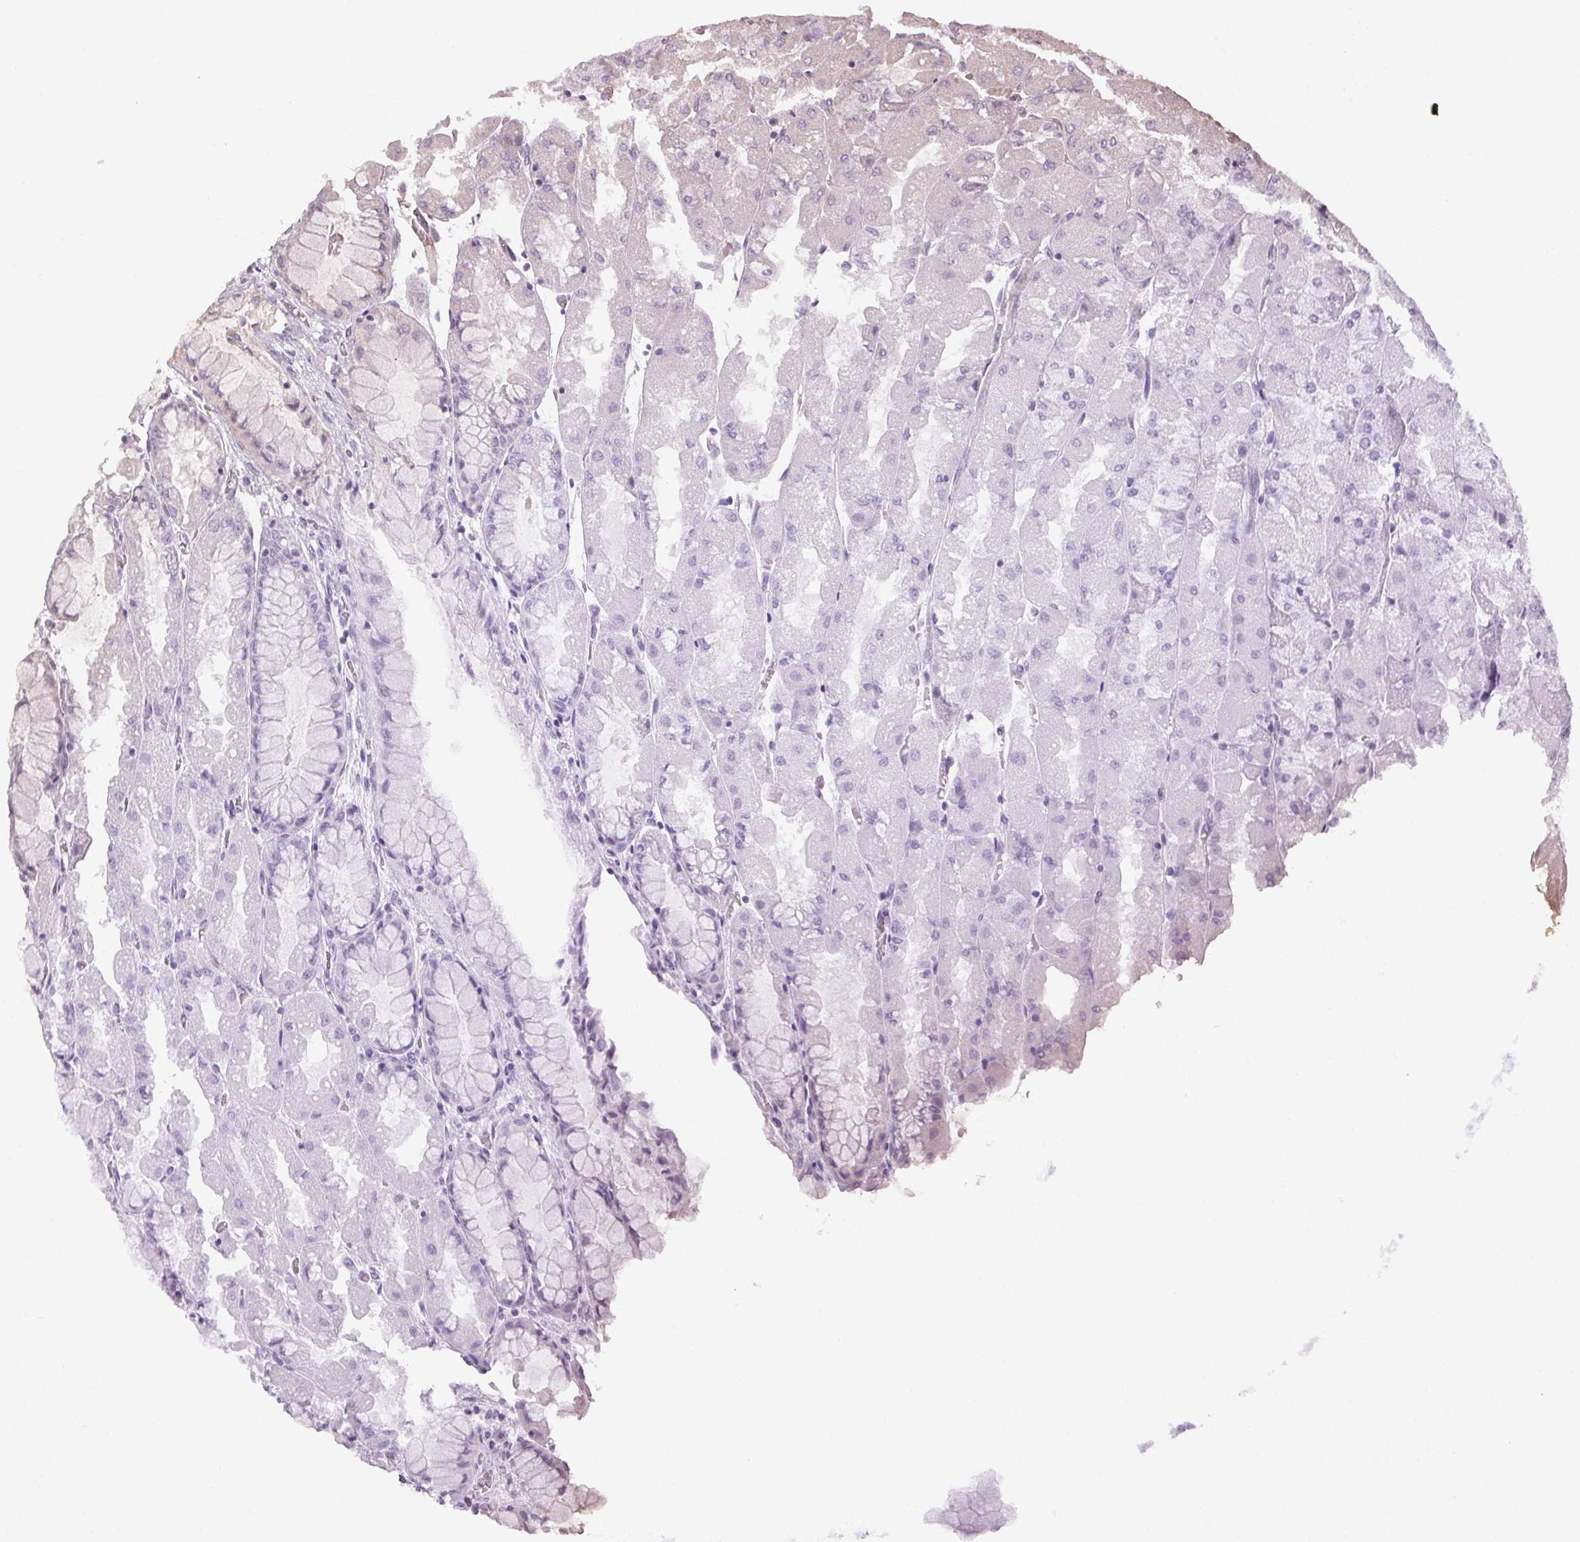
{"staining": {"intensity": "negative", "quantity": "none", "location": "none"}, "tissue": "stomach", "cell_type": "Glandular cells", "image_type": "normal", "snomed": [{"axis": "morphology", "description": "Normal tissue, NOS"}, {"axis": "topography", "description": "Stomach"}], "caption": "A high-resolution histopathology image shows immunohistochemistry (IHC) staining of normal stomach, which displays no significant staining in glandular cells. (Brightfield microscopy of DAB (3,3'-diaminobenzidine) IHC at high magnification).", "gene": "CCSER1", "patient": {"sex": "female", "age": 61}}